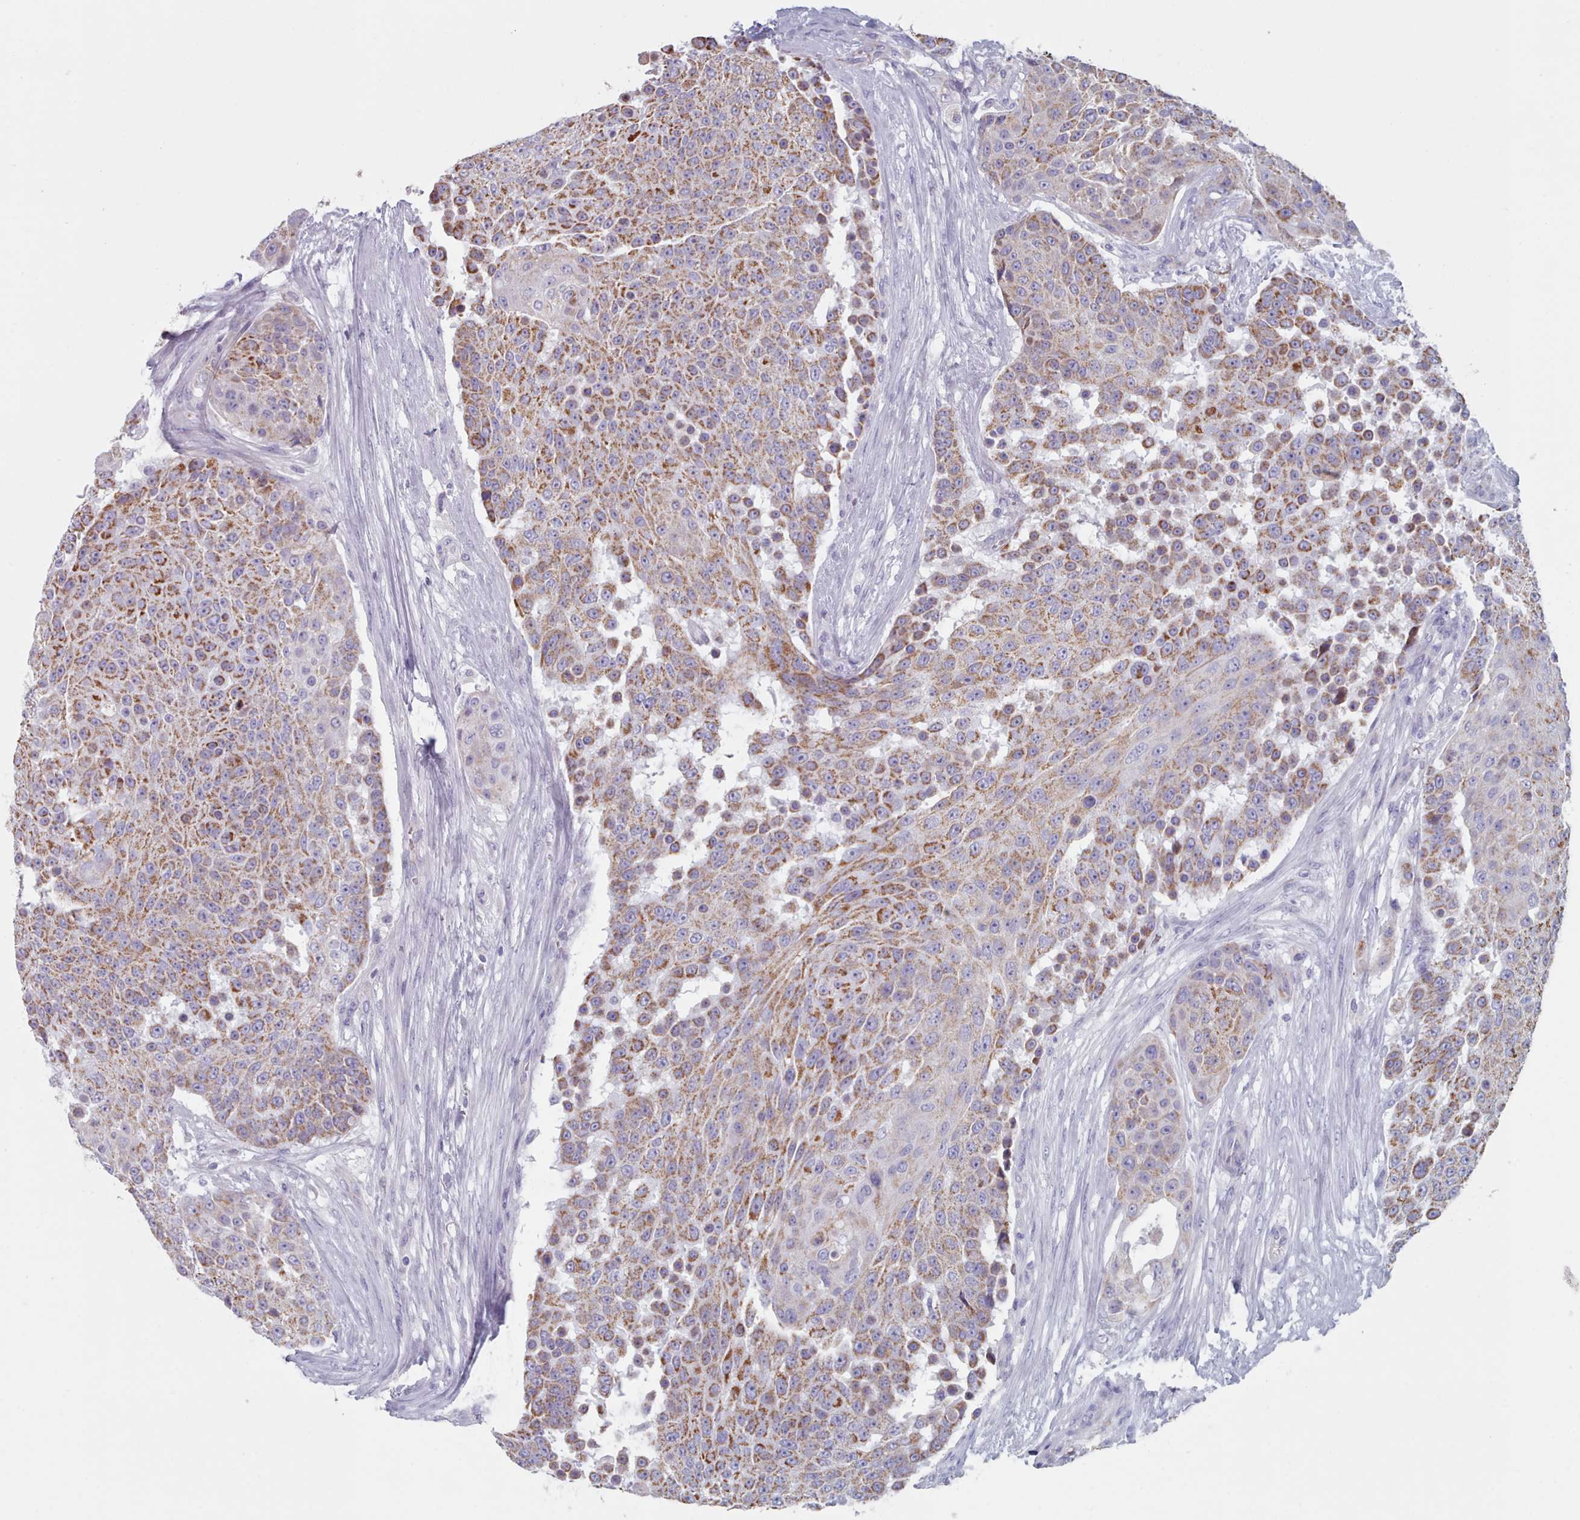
{"staining": {"intensity": "moderate", "quantity": ">75%", "location": "cytoplasmic/membranous"}, "tissue": "urothelial cancer", "cell_type": "Tumor cells", "image_type": "cancer", "snomed": [{"axis": "morphology", "description": "Urothelial carcinoma, High grade"}, {"axis": "topography", "description": "Urinary bladder"}], "caption": "DAB (3,3'-diaminobenzidine) immunohistochemical staining of human urothelial carcinoma (high-grade) demonstrates moderate cytoplasmic/membranous protein positivity in approximately >75% of tumor cells.", "gene": "HAO1", "patient": {"sex": "female", "age": 63}}